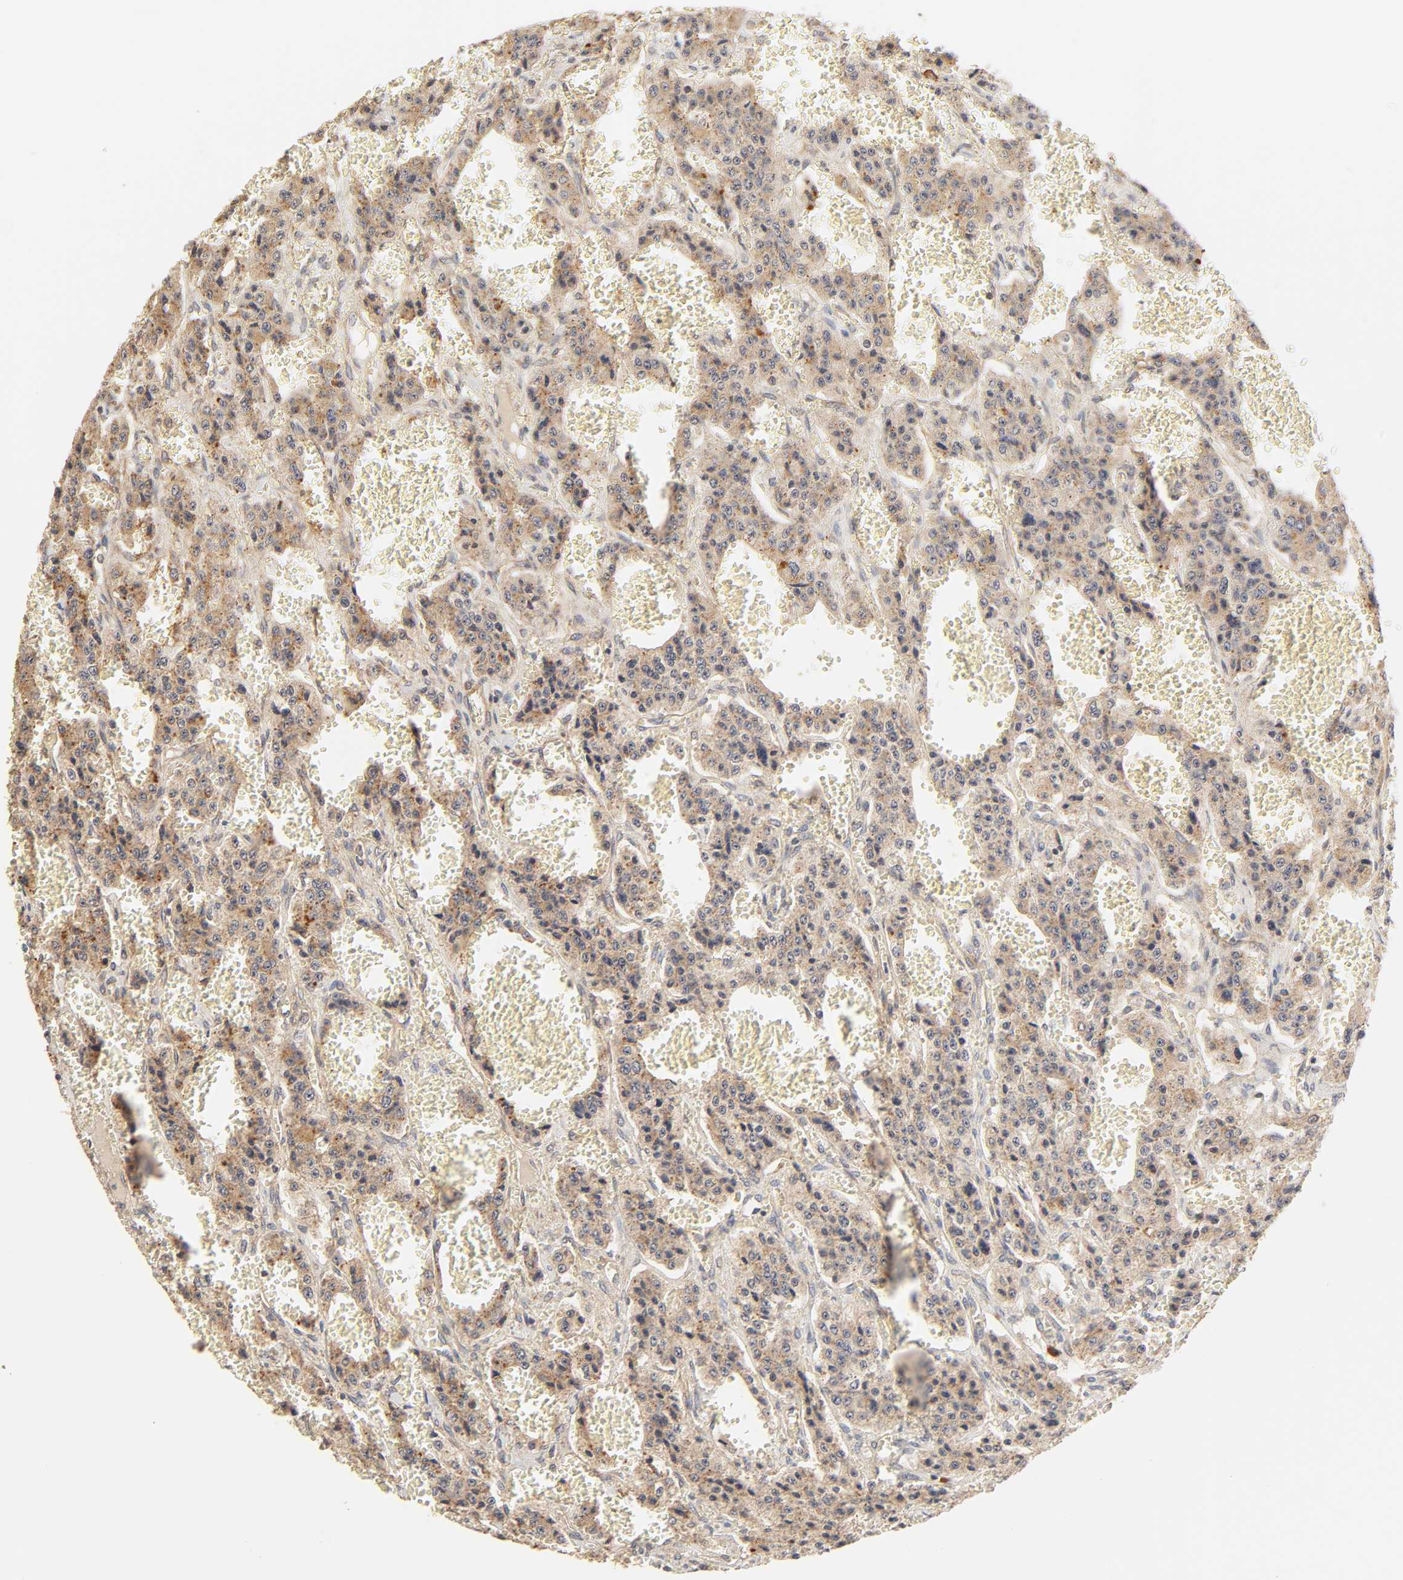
{"staining": {"intensity": "moderate", "quantity": ">75%", "location": "cytoplasmic/membranous"}, "tissue": "carcinoid", "cell_type": "Tumor cells", "image_type": "cancer", "snomed": [{"axis": "morphology", "description": "Carcinoid, malignant, NOS"}, {"axis": "topography", "description": "Small intestine"}], "caption": "Immunohistochemistry staining of malignant carcinoid, which reveals medium levels of moderate cytoplasmic/membranous expression in approximately >75% of tumor cells indicating moderate cytoplasmic/membranous protein positivity. The staining was performed using DAB (brown) for protein detection and nuclei were counterstained in hematoxylin (blue).", "gene": "EPS8", "patient": {"sex": "male", "age": 52}}